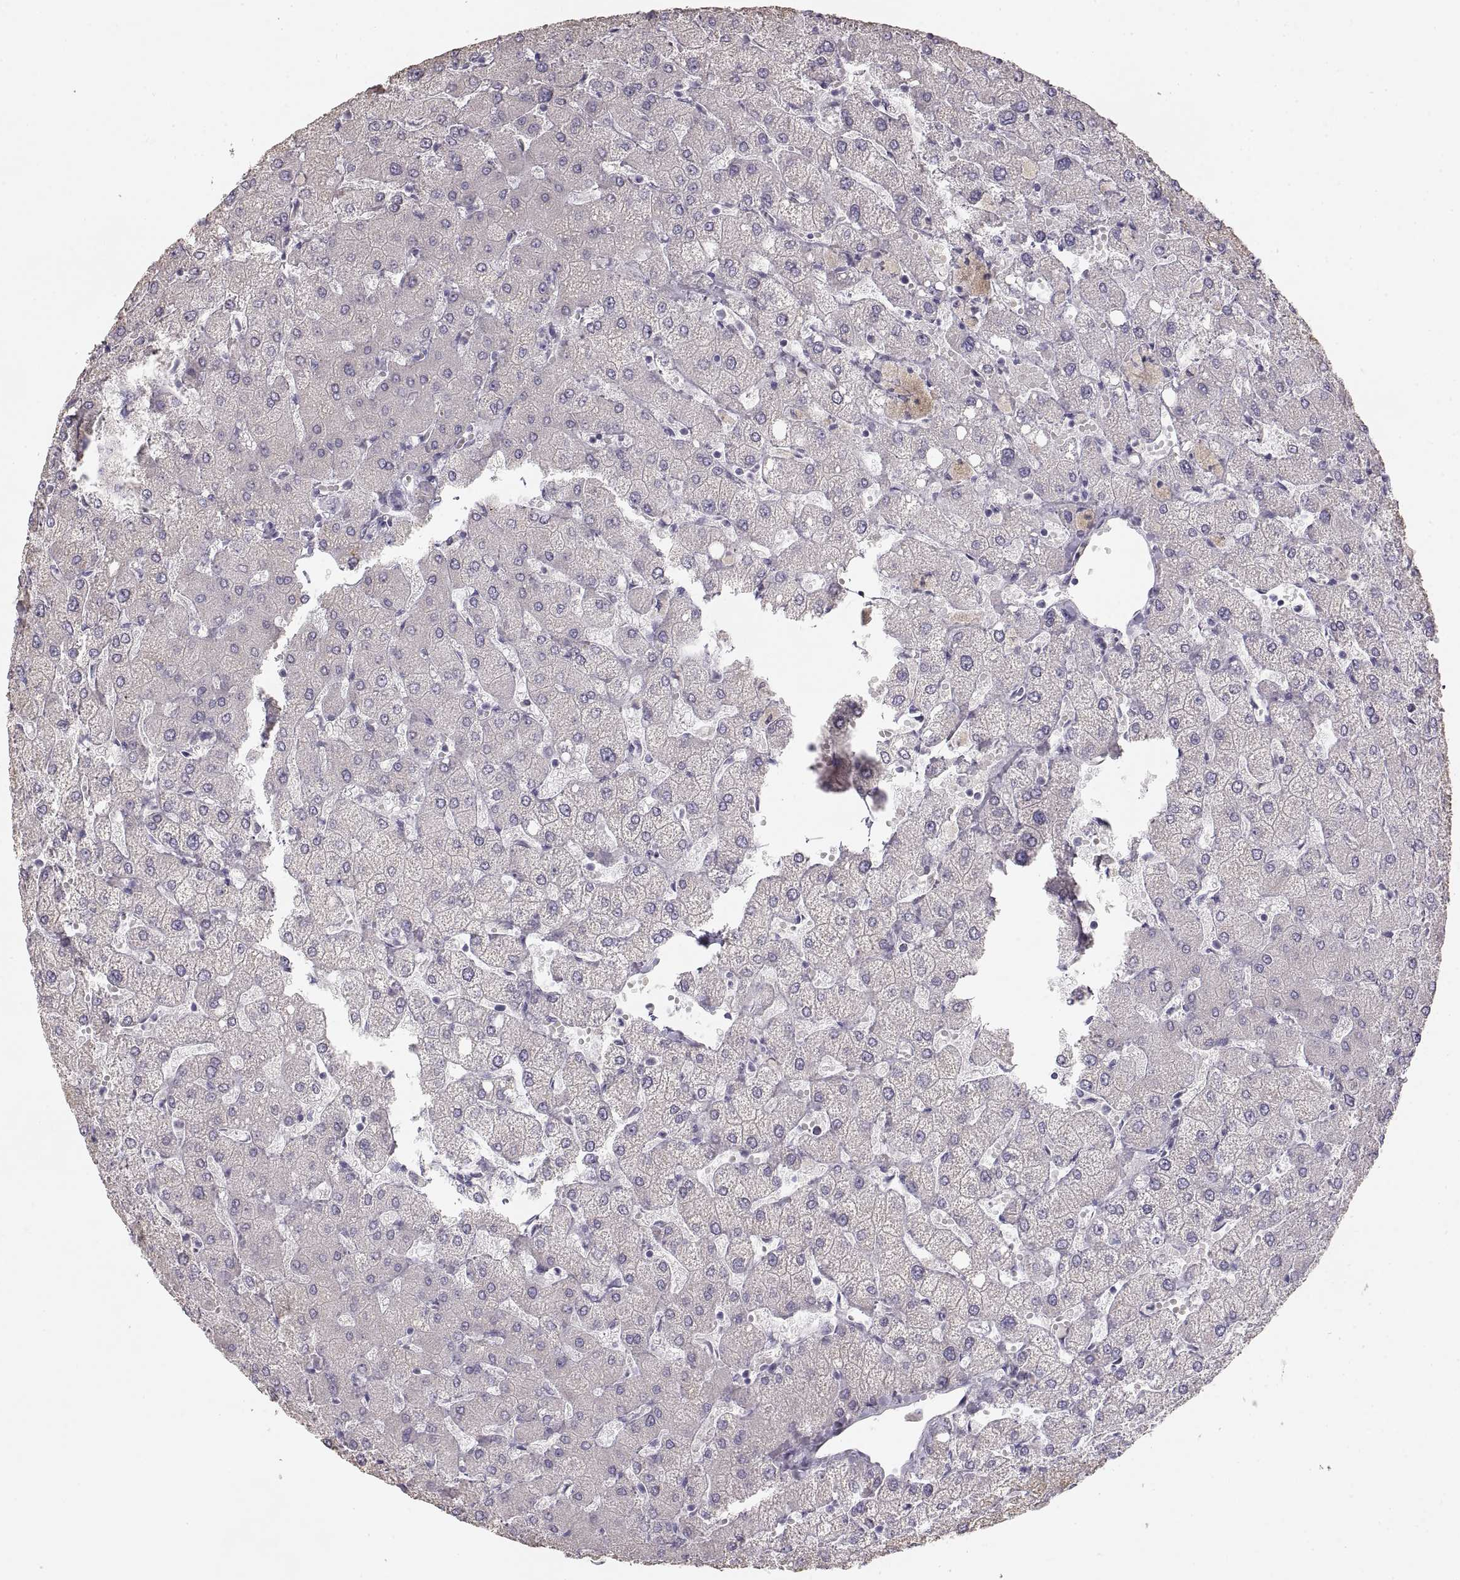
{"staining": {"intensity": "negative", "quantity": "none", "location": "none"}, "tissue": "liver", "cell_type": "Cholangiocytes", "image_type": "normal", "snomed": [{"axis": "morphology", "description": "Normal tissue, NOS"}, {"axis": "topography", "description": "Liver"}], "caption": "IHC of normal liver reveals no expression in cholangiocytes.", "gene": "ZP3", "patient": {"sex": "female", "age": 54}}